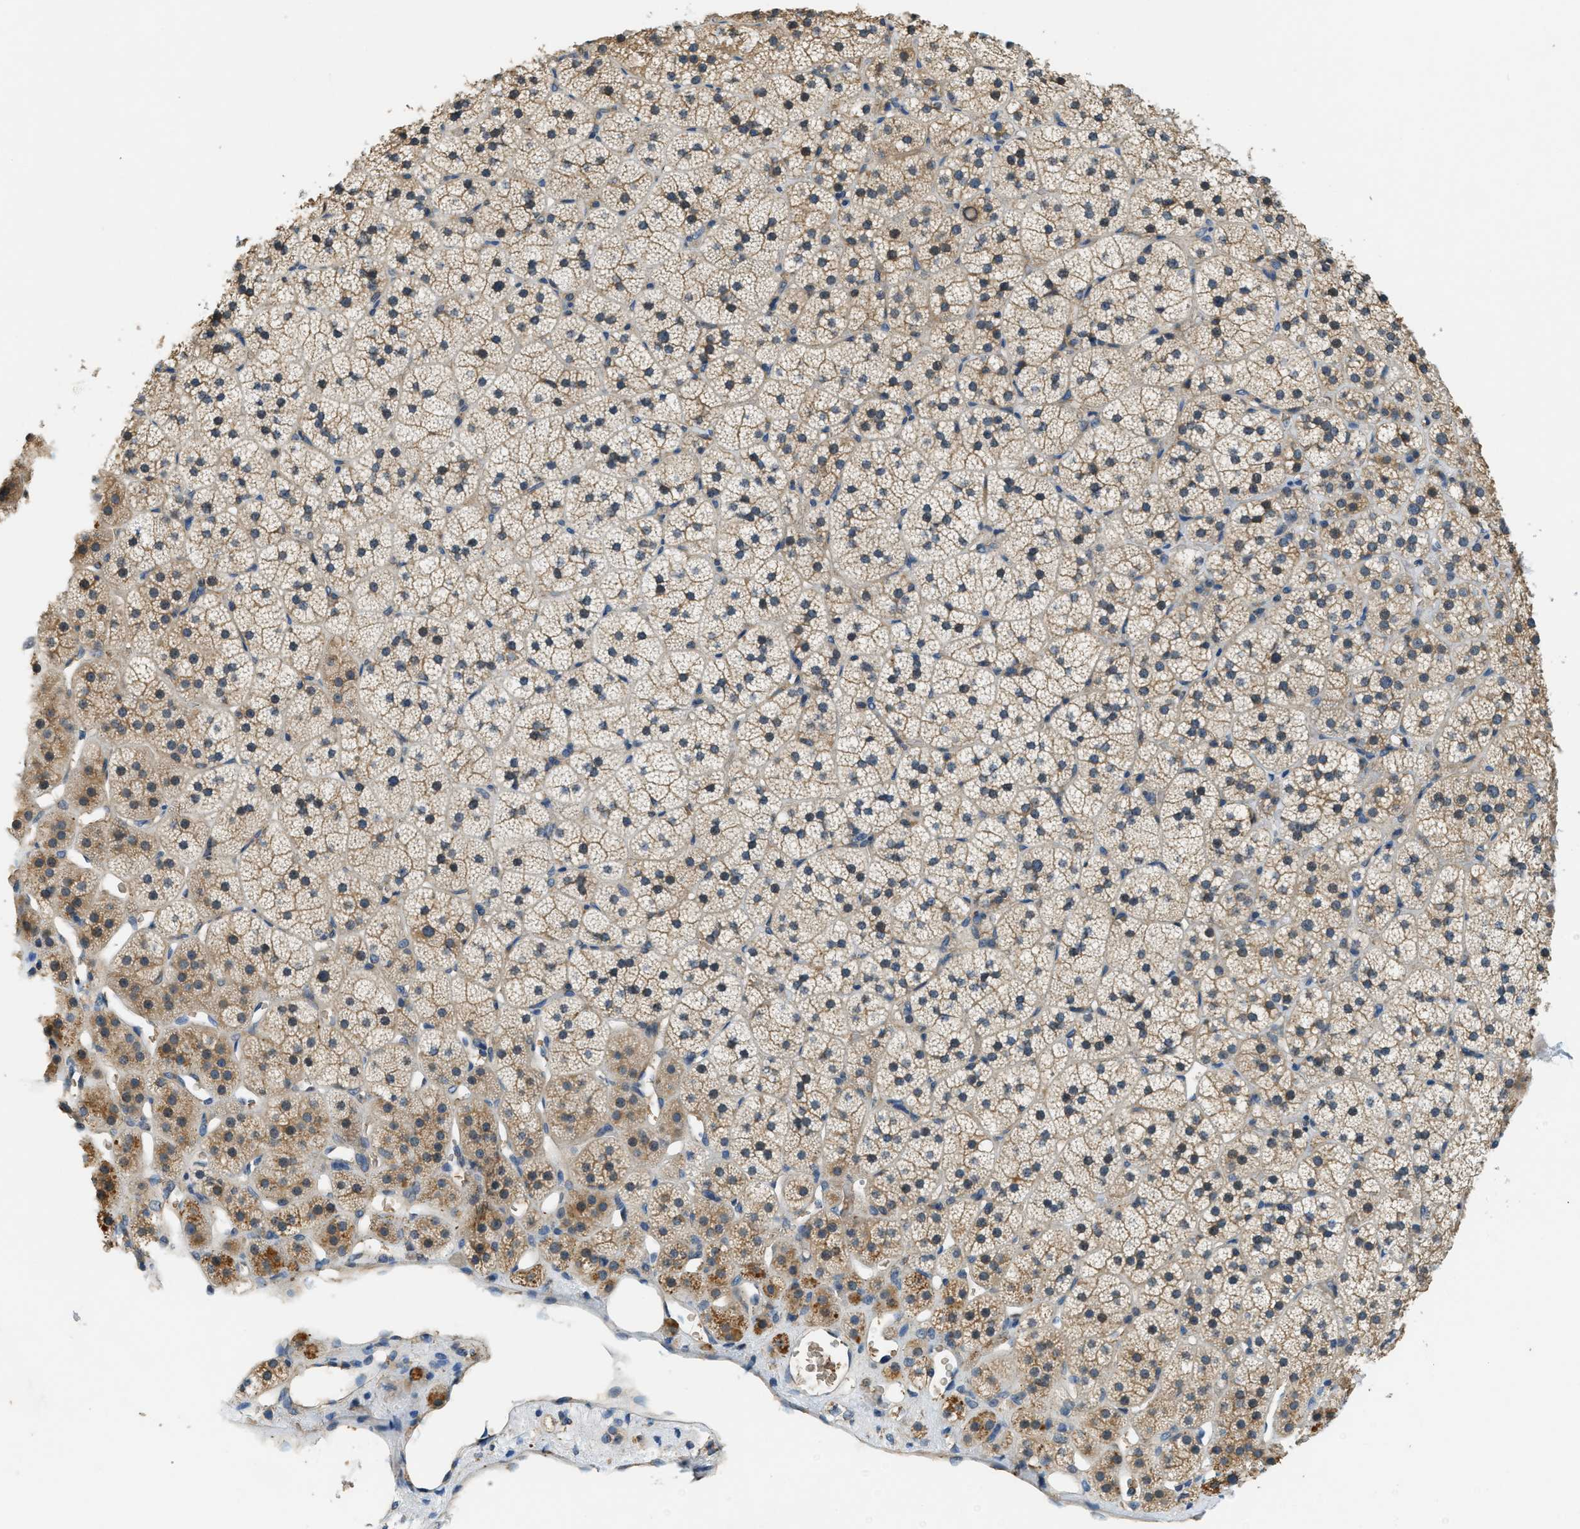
{"staining": {"intensity": "weak", "quantity": ">75%", "location": "cytoplasmic/membranous"}, "tissue": "adrenal gland", "cell_type": "Glandular cells", "image_type": "normal", "snomed": [{"axis": "morphology", "description": "Normal tissue, NOS"}, {"axis": "topography", "description": "Adrenal gland"}], "caption": "Protein analysis of normal adrenal gland shows weak cytoplasmic/membranous expression in about >75% of glandular cells.", "gene": "CFLAR", "patient": {"sex": "female", "age": 44}}